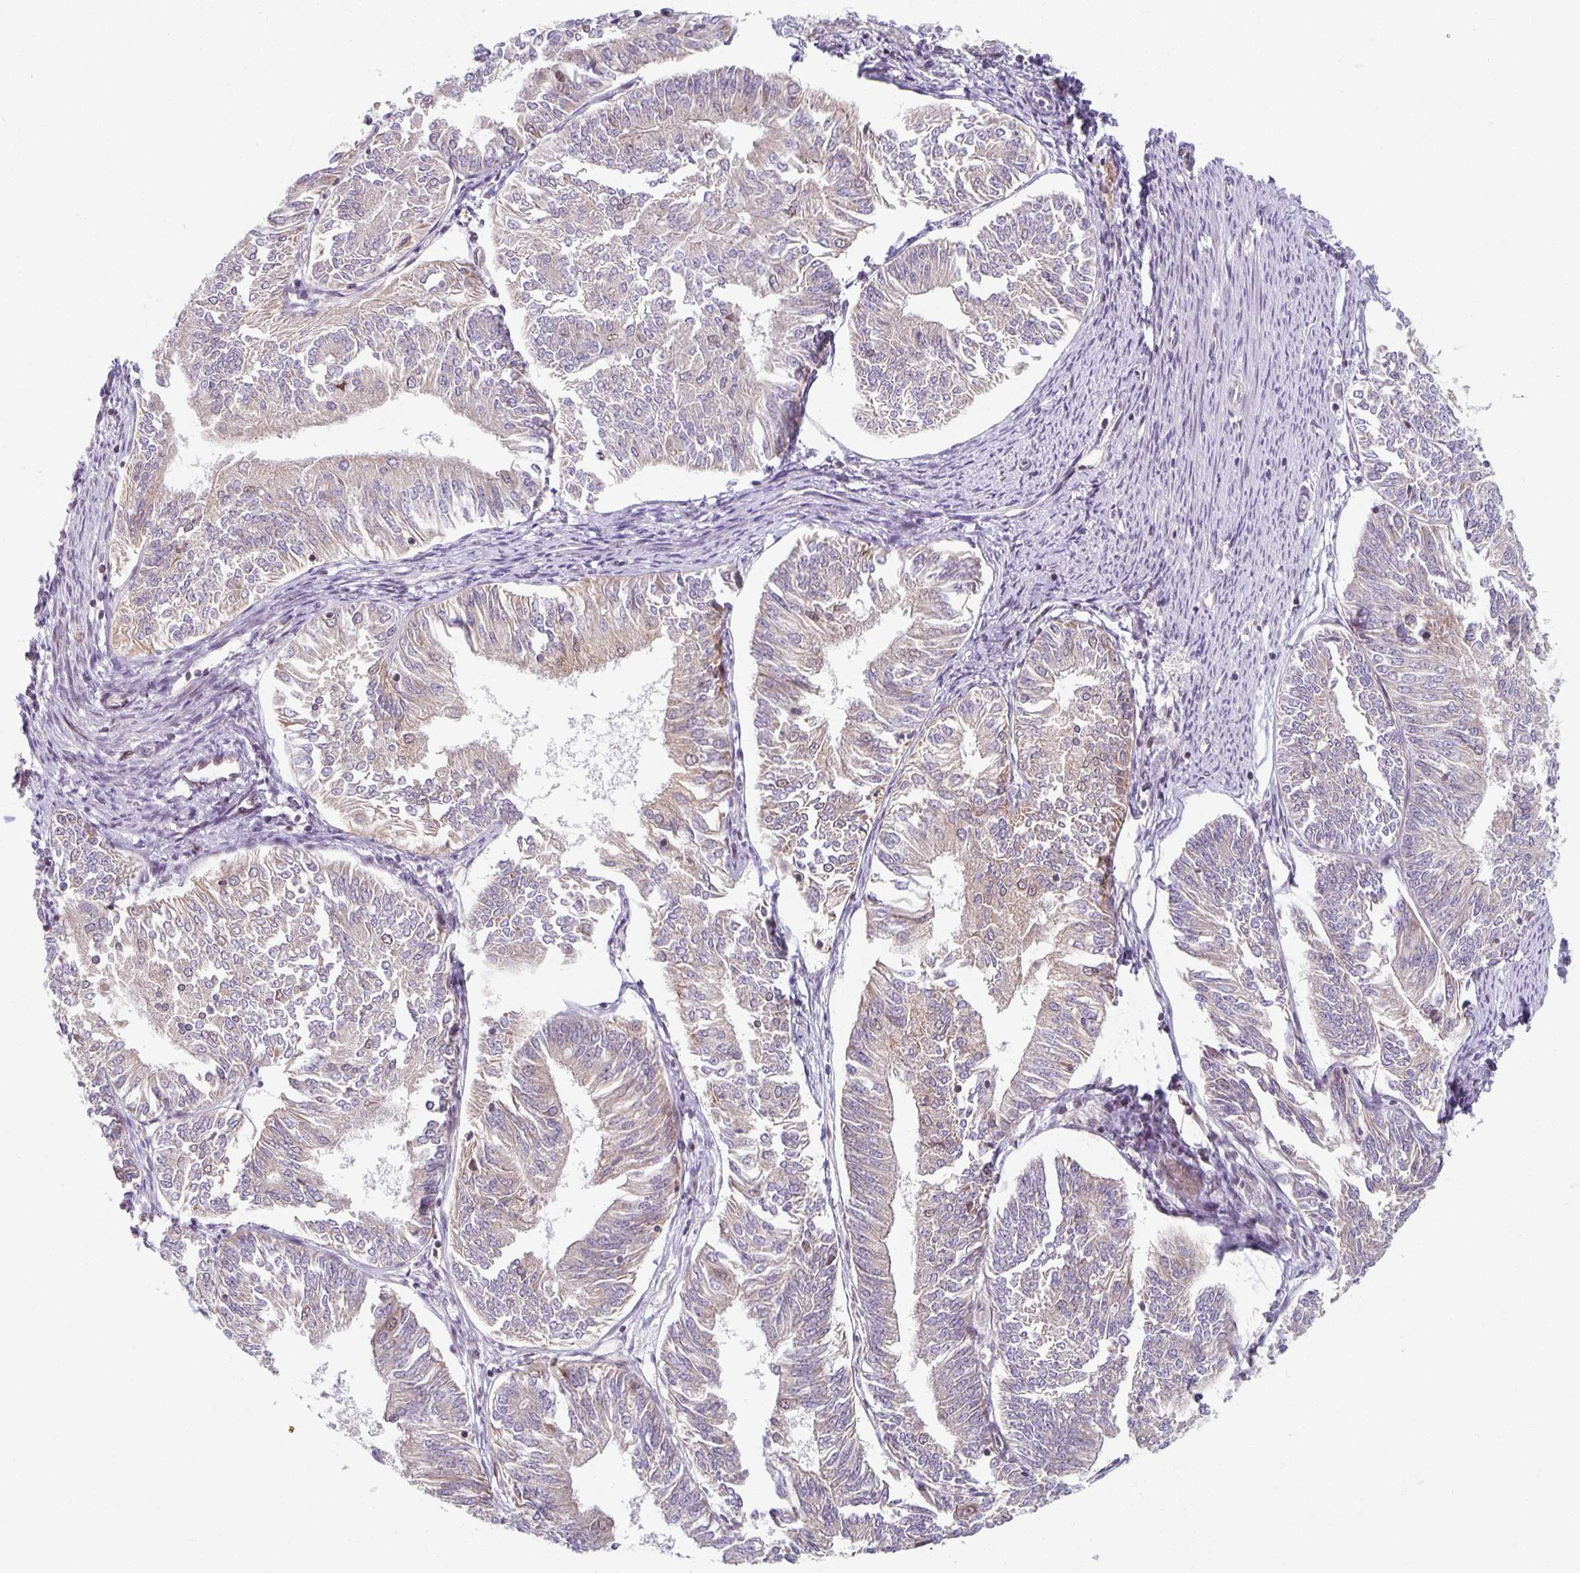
{"staining": {"intensity": "weak", "quantity": ">75%", "location": "cytoplasmic/membranous"}, "tissue": "endometrial cancer", "cell_type": "Tumor cells", "image_type": "cancer", "snomed": [{"axis": "morphology", "description": "Adenocarcinoma, NOS"}, {"axis": "topography", "description": "Endometrium"}], "caption": "The micrograph shows staining of adenocarcinoma (endometrial), revealing weak cytoplasmic/membranous protein expression (brown color) within tumor cells.", "gene": "HCFC1R1", "patient": {"sex": "female", "age": 58}}